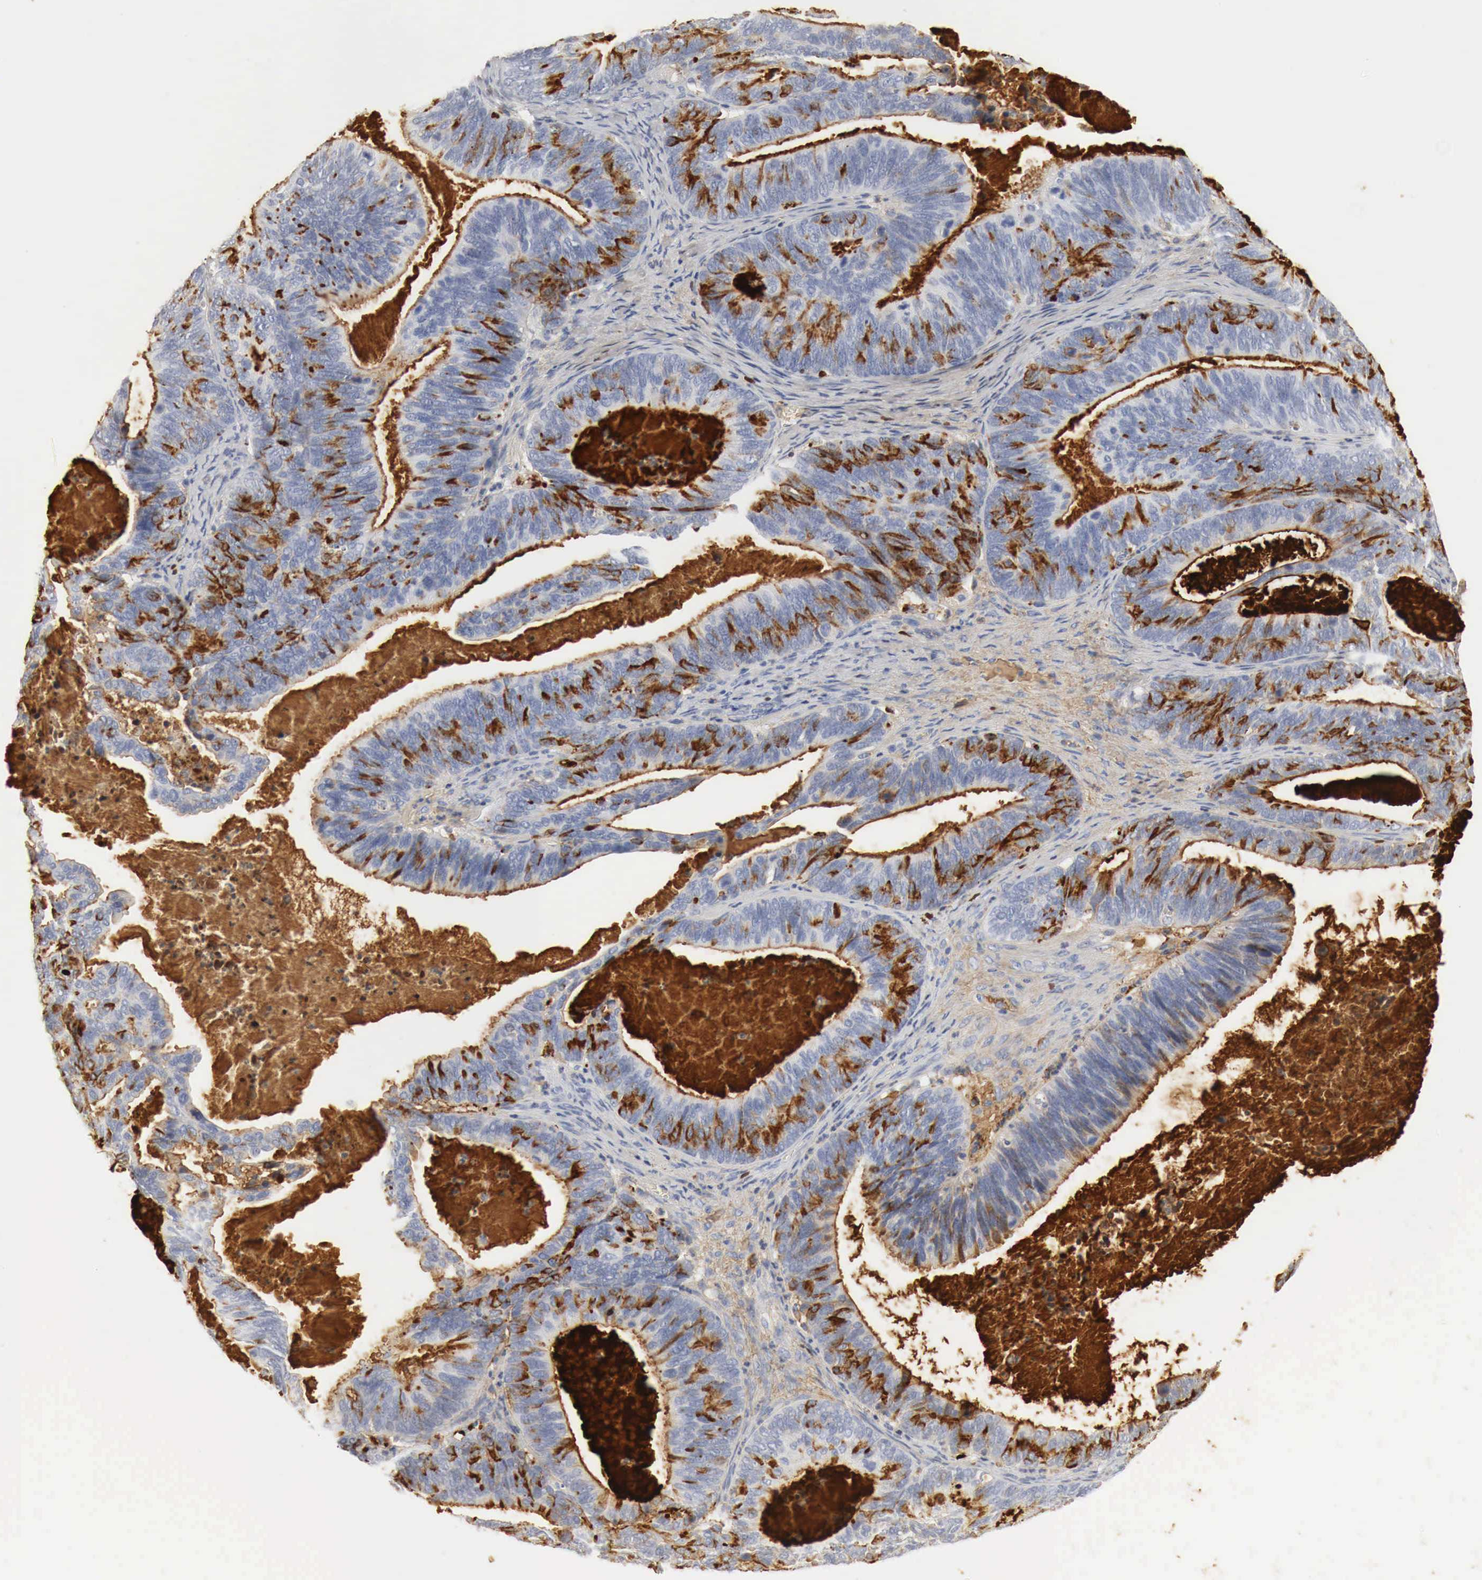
{"staining": {"intensity": "moderate", "quantity": "25%-75%", "location": "cytoplasmic/membranous"}, "tissue": "ovarian cancer", "cell_type": "Tumor cells", "image_type": "cancer", "snomed": [{"axis": "morphology", "description": "Carcinoma, endometroid"}, {"axis": "topography", "description": "Ovary"}], "caption": "Immunohistochemical staining of human endometroid carcinoma (ovarian) exhibits moderate cytoplasmic/membranous protein staining in about 25%-75% of tumor cells.", "gene": "IGLC3", "patient": {"sex": "female", "age": 52}}